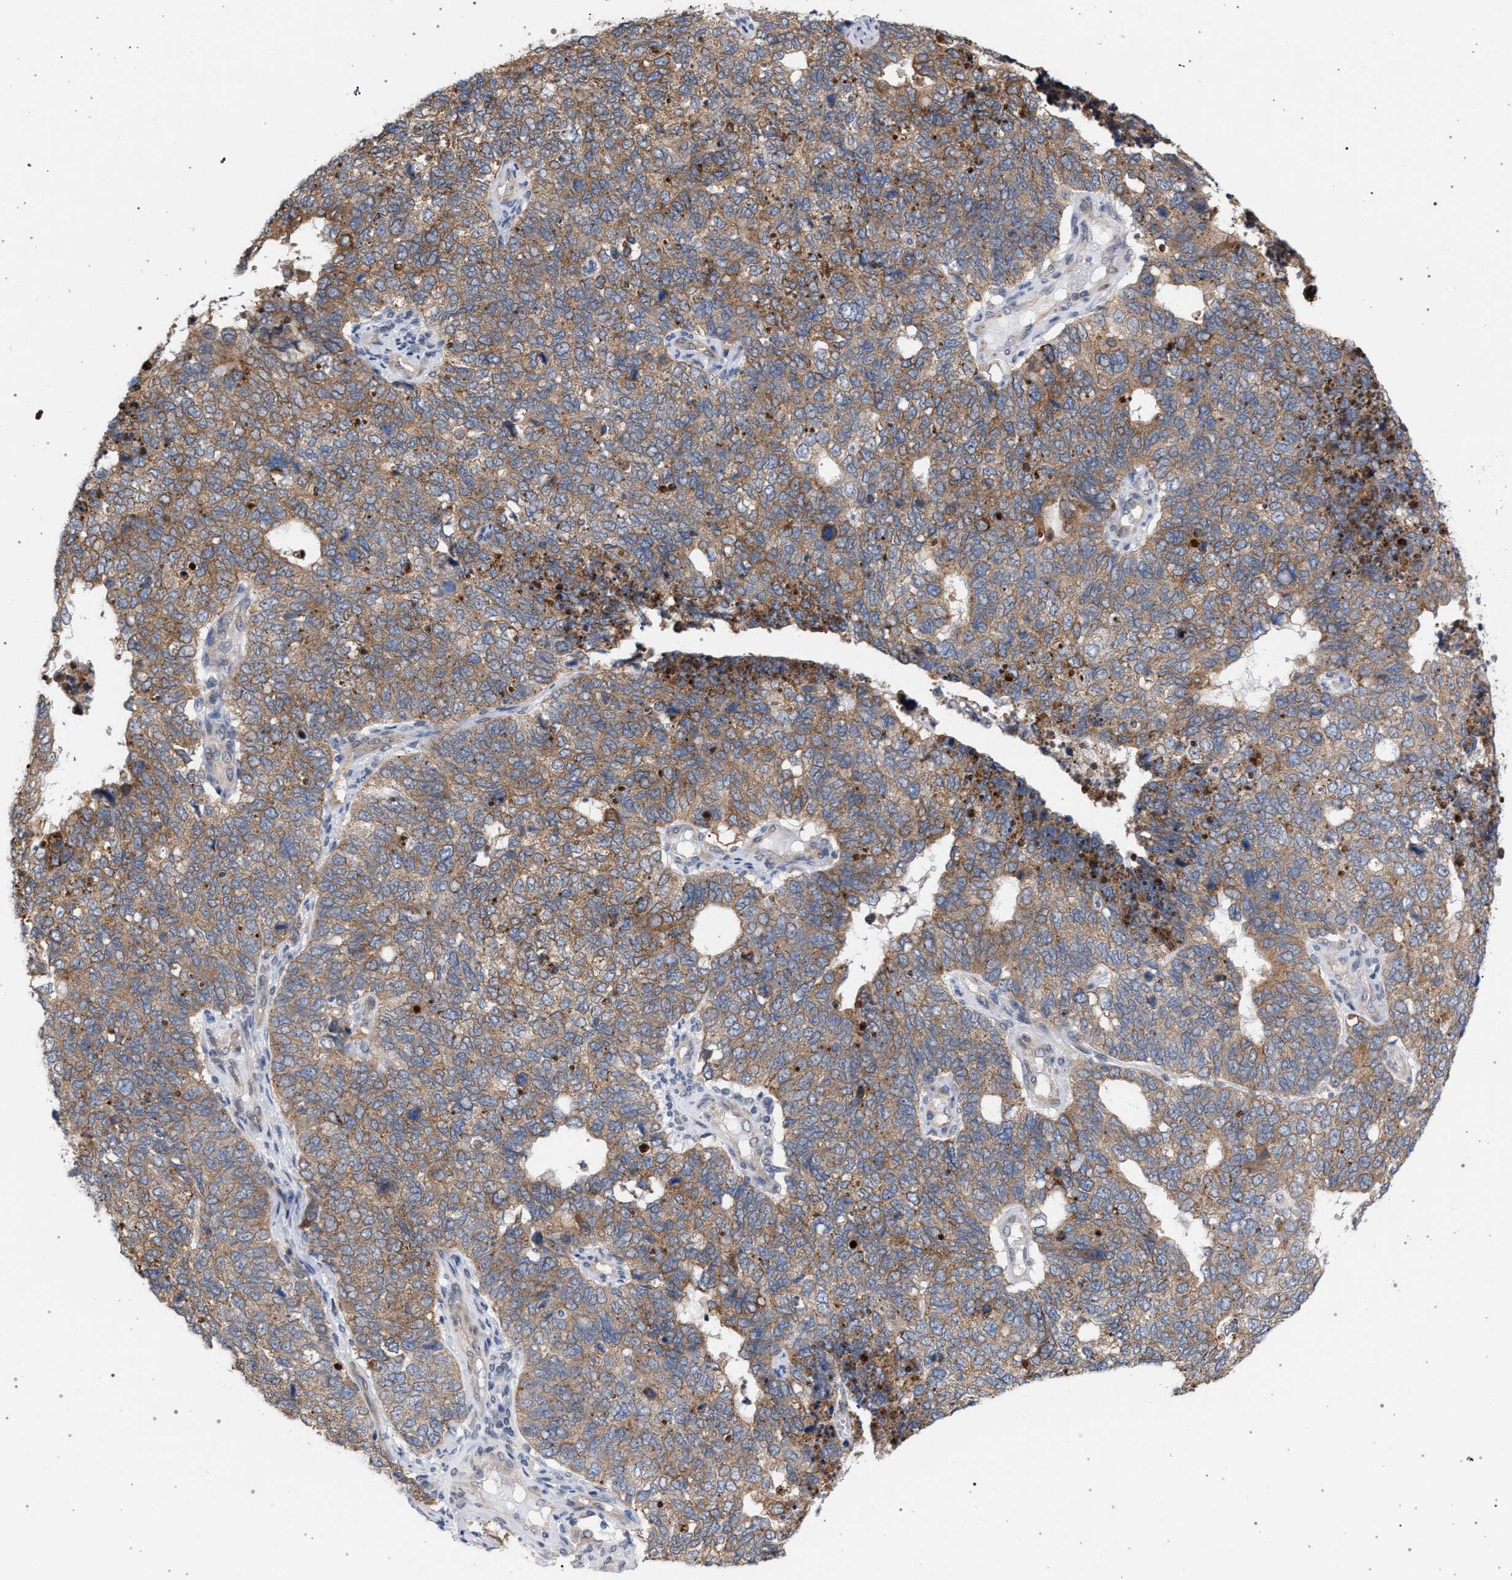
{"staining": {"intensity": "moderate", "quantity": ">75%", "location": "cytoplasmic/membranous"}, "tissue": "cervical cancer", "cell_type": "Tumor cells", "image_type": "cancer", "snomed": [{"axis": "morphology", "description": "Squamous cell carcinoma, NOS"}, {"axis": "topography", "description": "Cervix"}], "caption": "A photomicrograph of human squamous cell carcinoma (cervical) stained for a protein demonstrates moderate cytoplasmic/membranous brown staining in tumor cells. Nuclei are stained in blue.", "gene": "ARPC5L", "patient": {"sex": "female", "age": 63}}